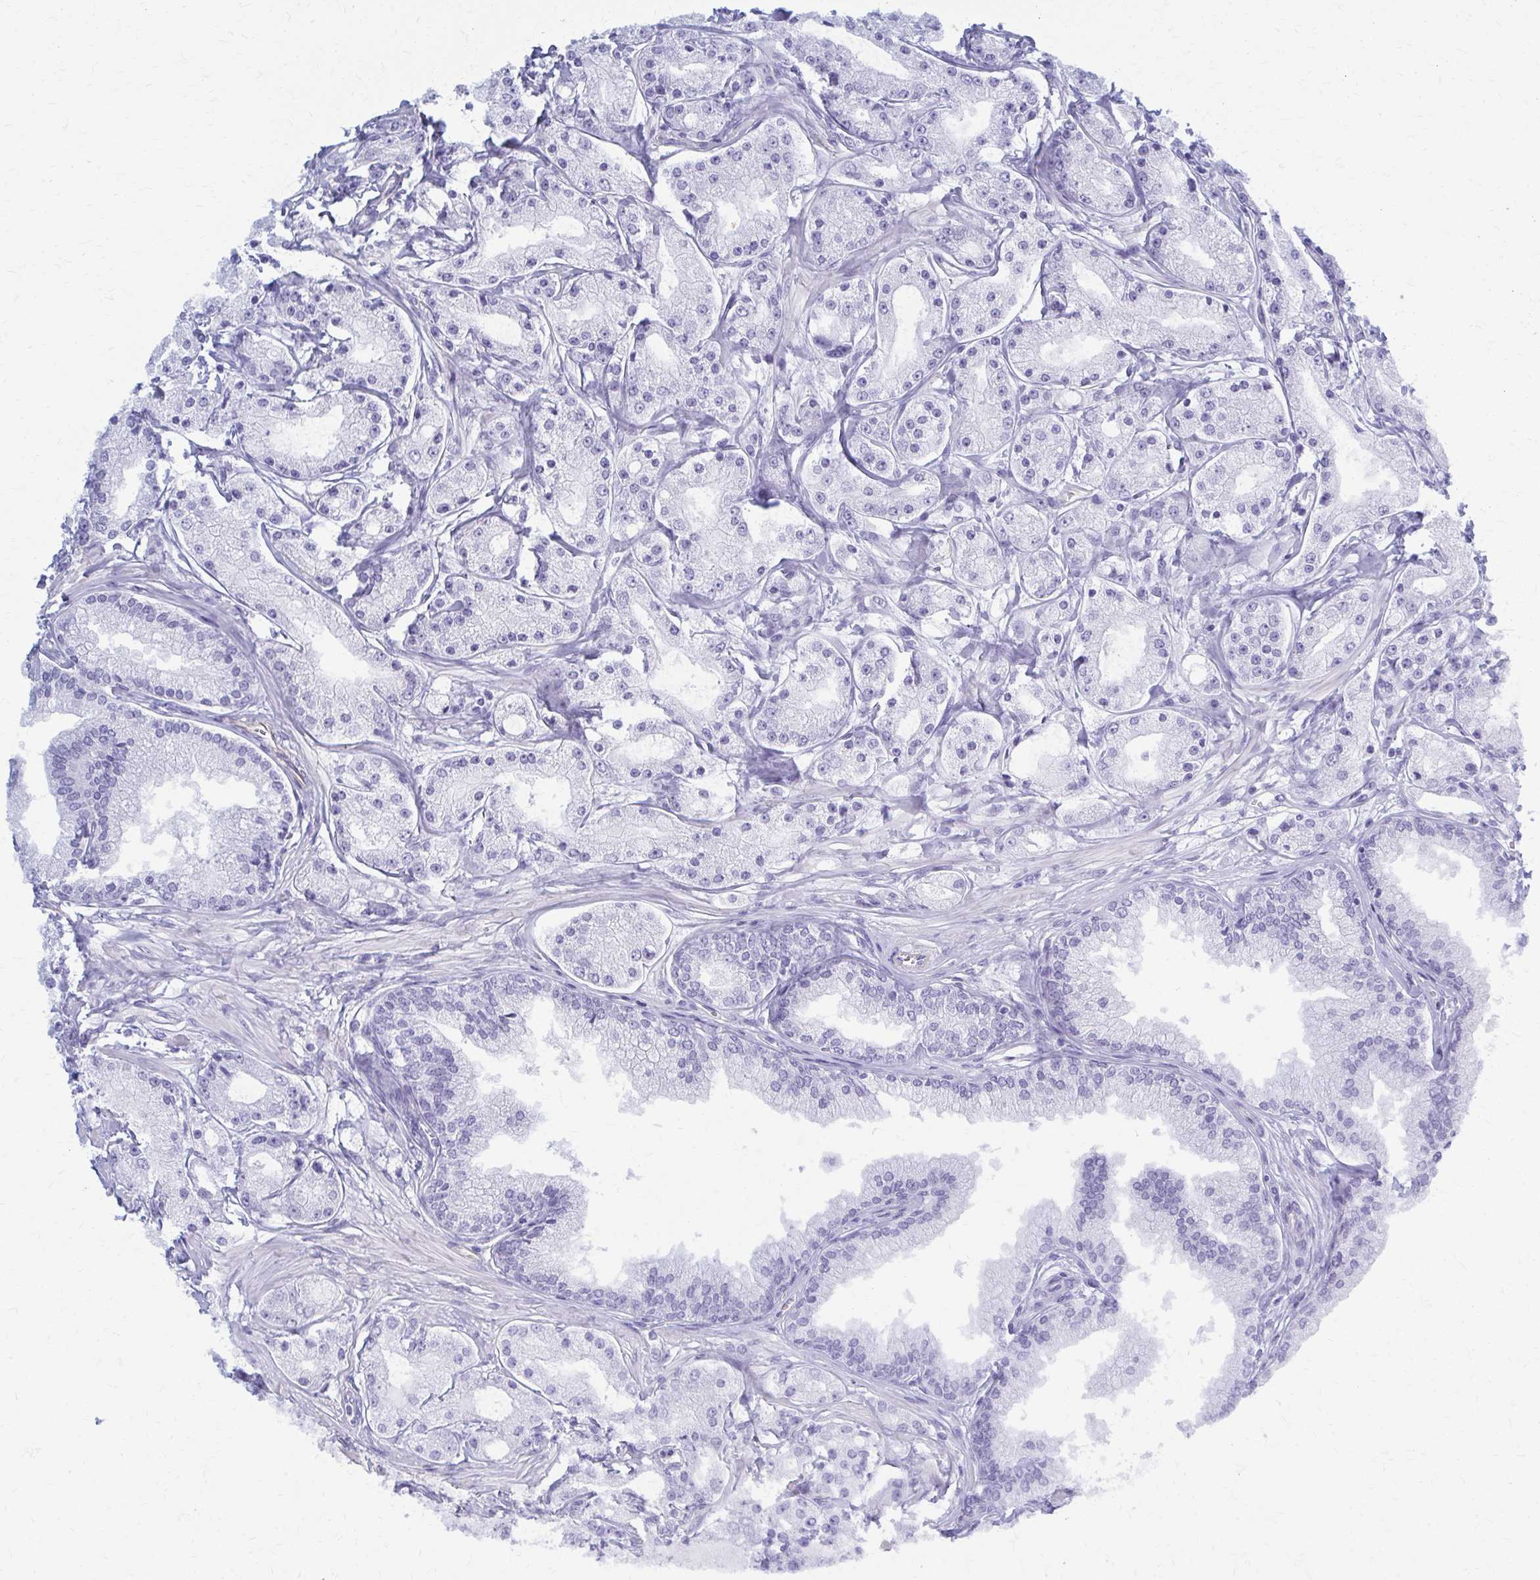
{"staining": {"intensity": "negative", "quantity": "none", "location": "none"}, "tissue": "prostate cancer", "cell_type": "Tumor cells", "image_type": "cancer", "snomed": [{"axis": "morphology", "description": "Adenocarcinoma, High grade"}, {"axis": "topography", "description": "Prostate"}], "caption": "An image of human prostate cancer is negative for staining in tumor cells.", "gene": "GFAP", "patient": {"sex": "male", "age": 66}}